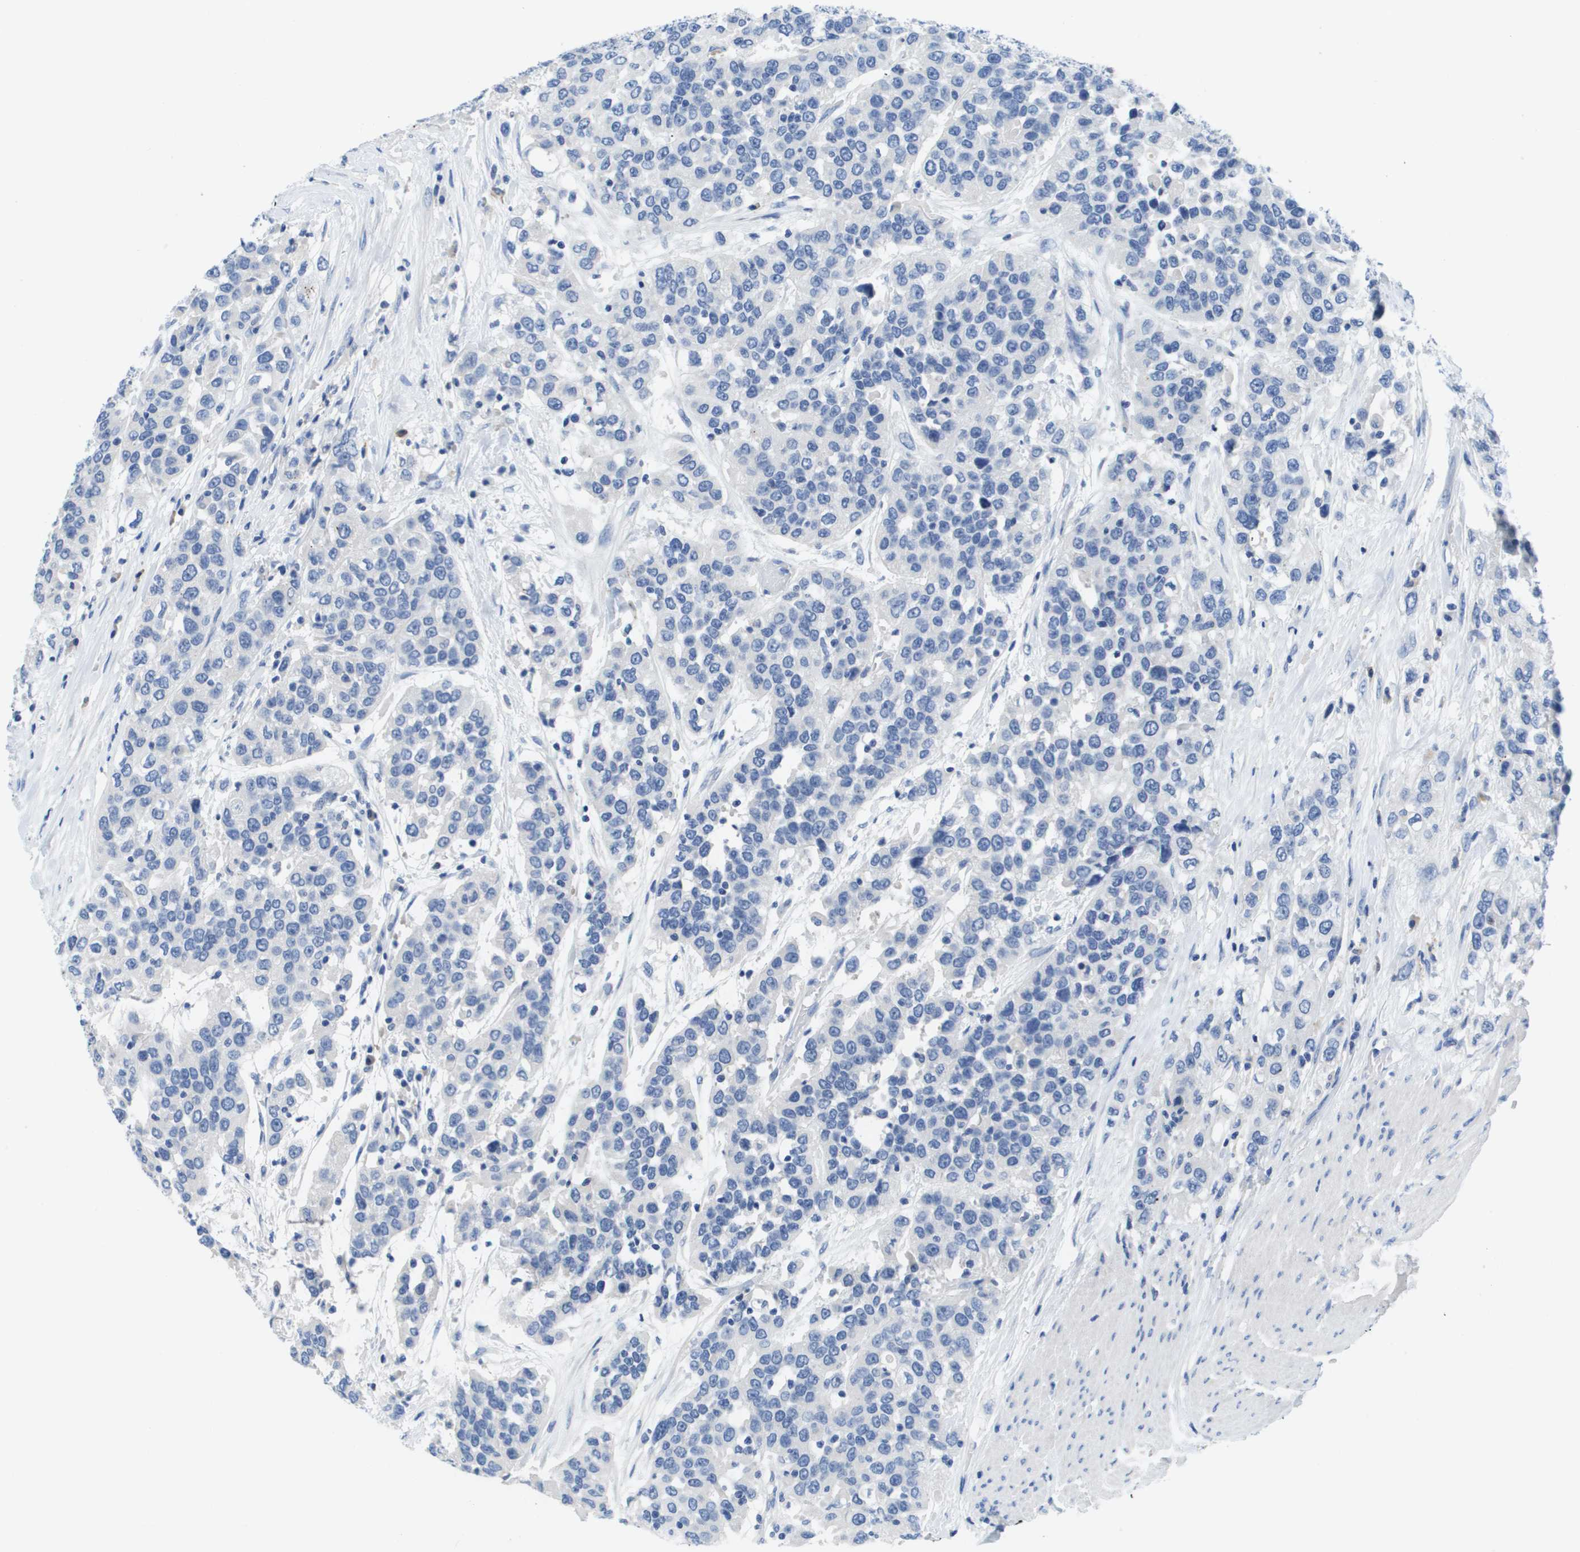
{"staining": {"intensity": "negative", "quantity": "none", "location": "none"}, "tissue": "urothelial cancer", "cell_type": "Tumor cells", "image_type": "cancer", "snomed": [{"axis": "morphology", "description": "Urothelial carcinoma, High grade"}, {"axis": "topography", "description": "Urinary bladder"}], "caption": "IHC photomicrograph of human urothelial cancer stained for a protein (brown), which demonstrates no expression in tumor cells.", "gene": "MS4A1", "patient": {"sex": "female", "age": 80}}